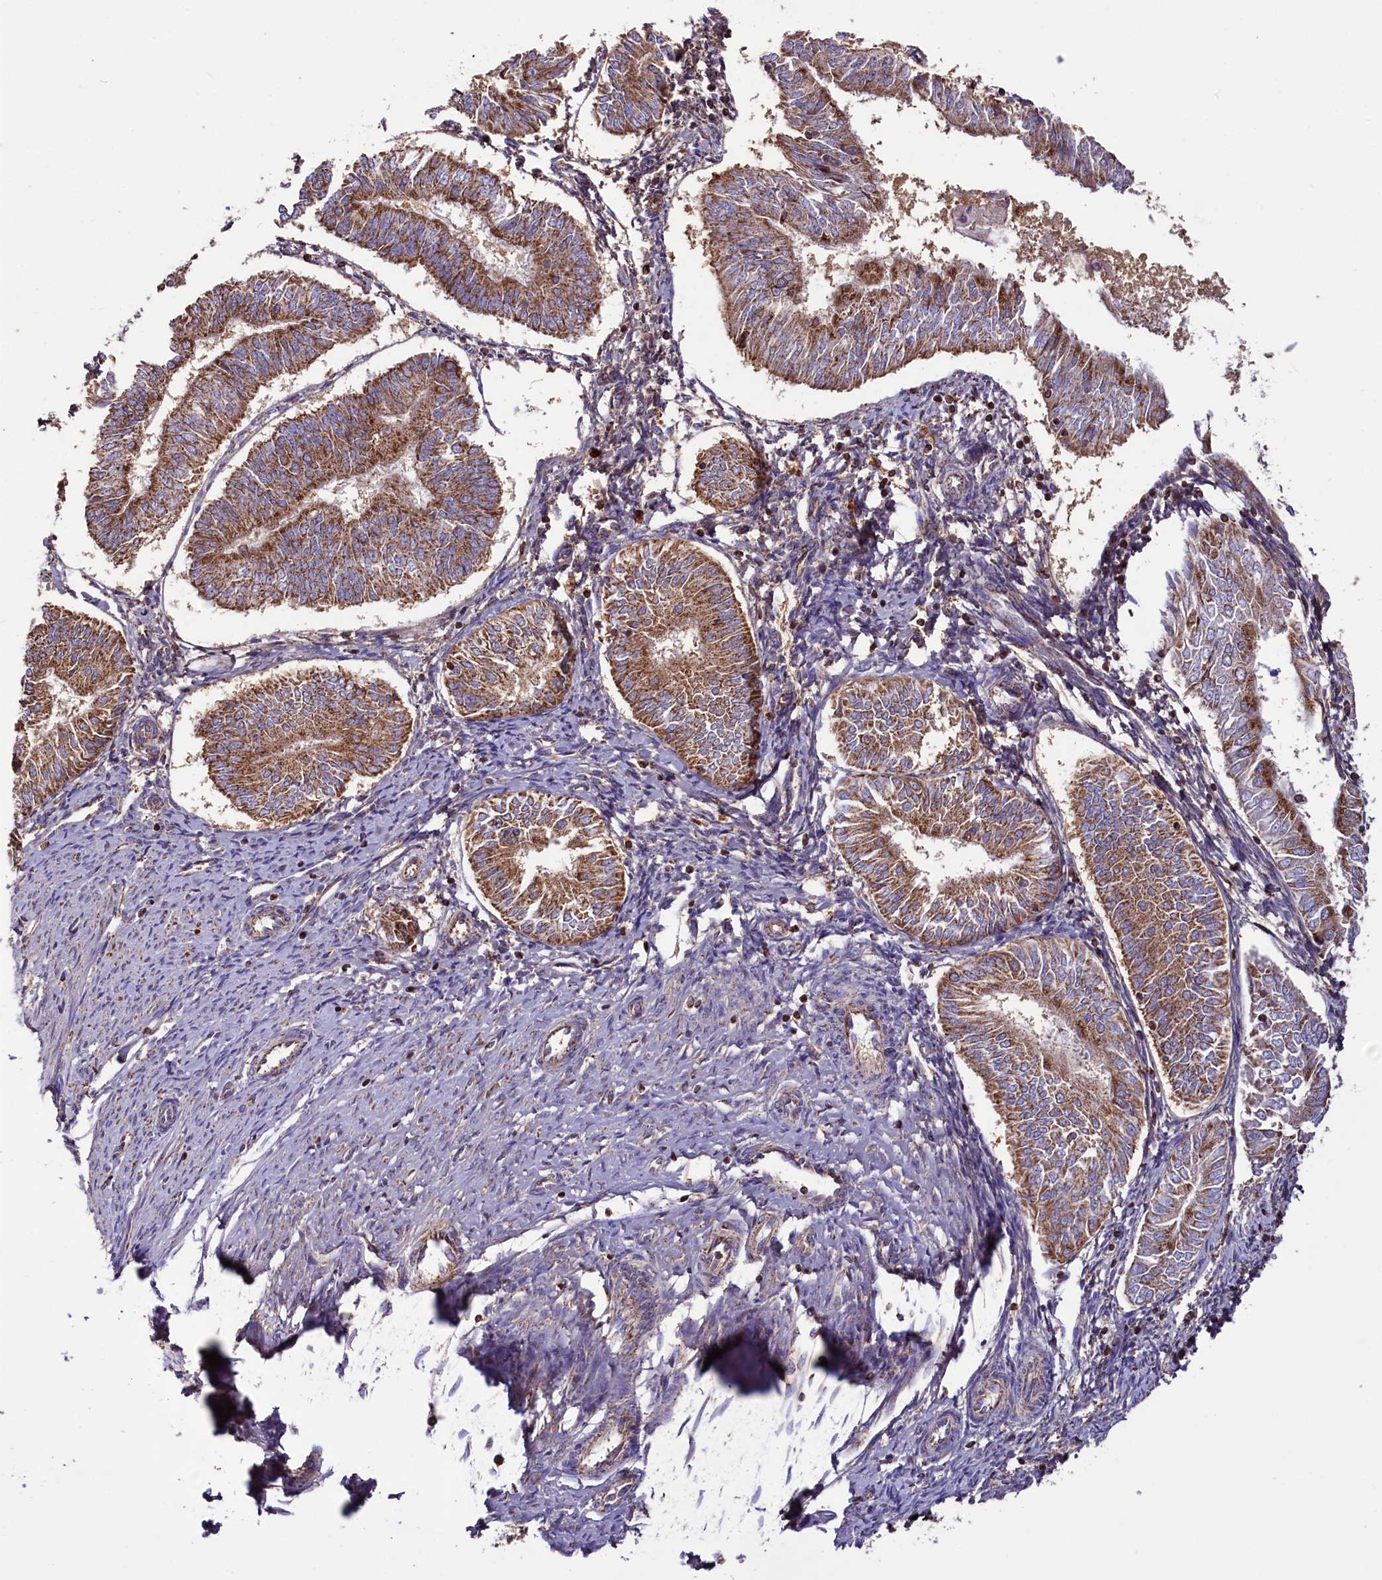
{"staining": {"intensity": "moderate", "quantity": ">75%", "location": "cytoplasmic/membranous"}, "tissue": "endometrial cancer", "cell_type": "Tumor cells", "image_type": "cancer", "snomed": [{"axis": "morphology", "description": "Adenocarcinoma, NOS"}, {"axis": "topography", "description": "Endometrium"}], "caption": "This micrograph demonstrates endometrial cancer (adenocarcinoma) stained with immunohistochemistry to label a protein in brown. The cytoplasmic/membranous of tumor cells show moderate positivity for the protein. Nuclei are counter-stained blue.", "gene": "NUDT15", "patient": {"sex": "female", "age": 58}}